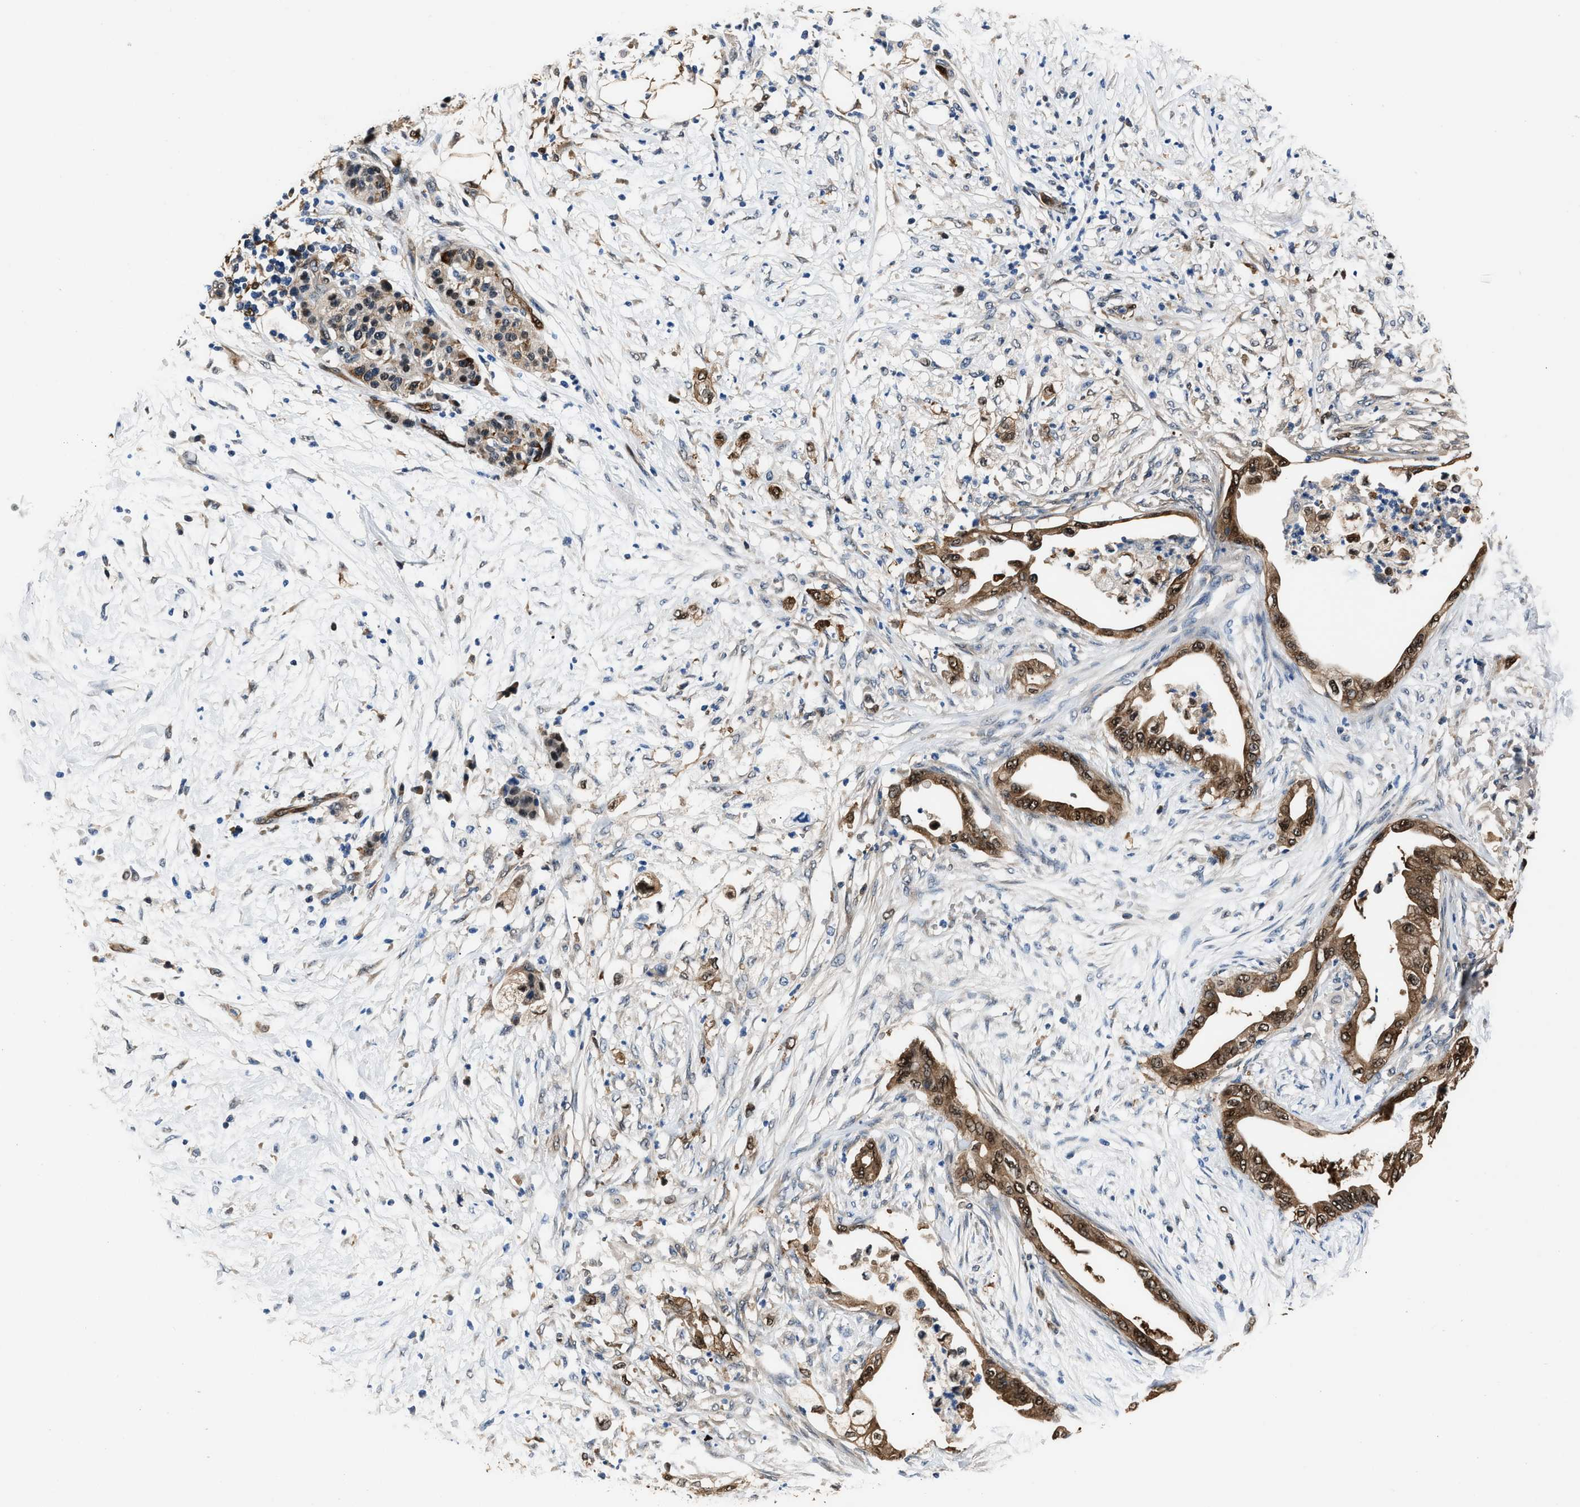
{"staining": {"intensity": "moderate", "quantity": ">75%", "location": "cytoplasmic/membranous,nuclear"}, "tissue": "pancreatic cancer", "cell_type": "Tumor cells", "image_type": "cancer", "snomed": [{"axis": "morphology", "description": "Normal tissue, NOS"}, {"axis": "morphology", "description": "Adenocarcinoma, NOS"}, {"axis": "topography", "description": "Pancreas"}, {"axis": "topography", "description": "Duodenum"}], "caption": "This histopathology image exhibits pancreatic cancer (adenocarcinoma) stained with immunohistochemistry (IHC) to label a protein in brown. The cytoplasmic/membranous and nuclear of tumor cells show moderate positivity for the protein. Nuclei are counter-stained blue.", "gene": "PPA1", "patient": {"sex": "female", "age": 60}}